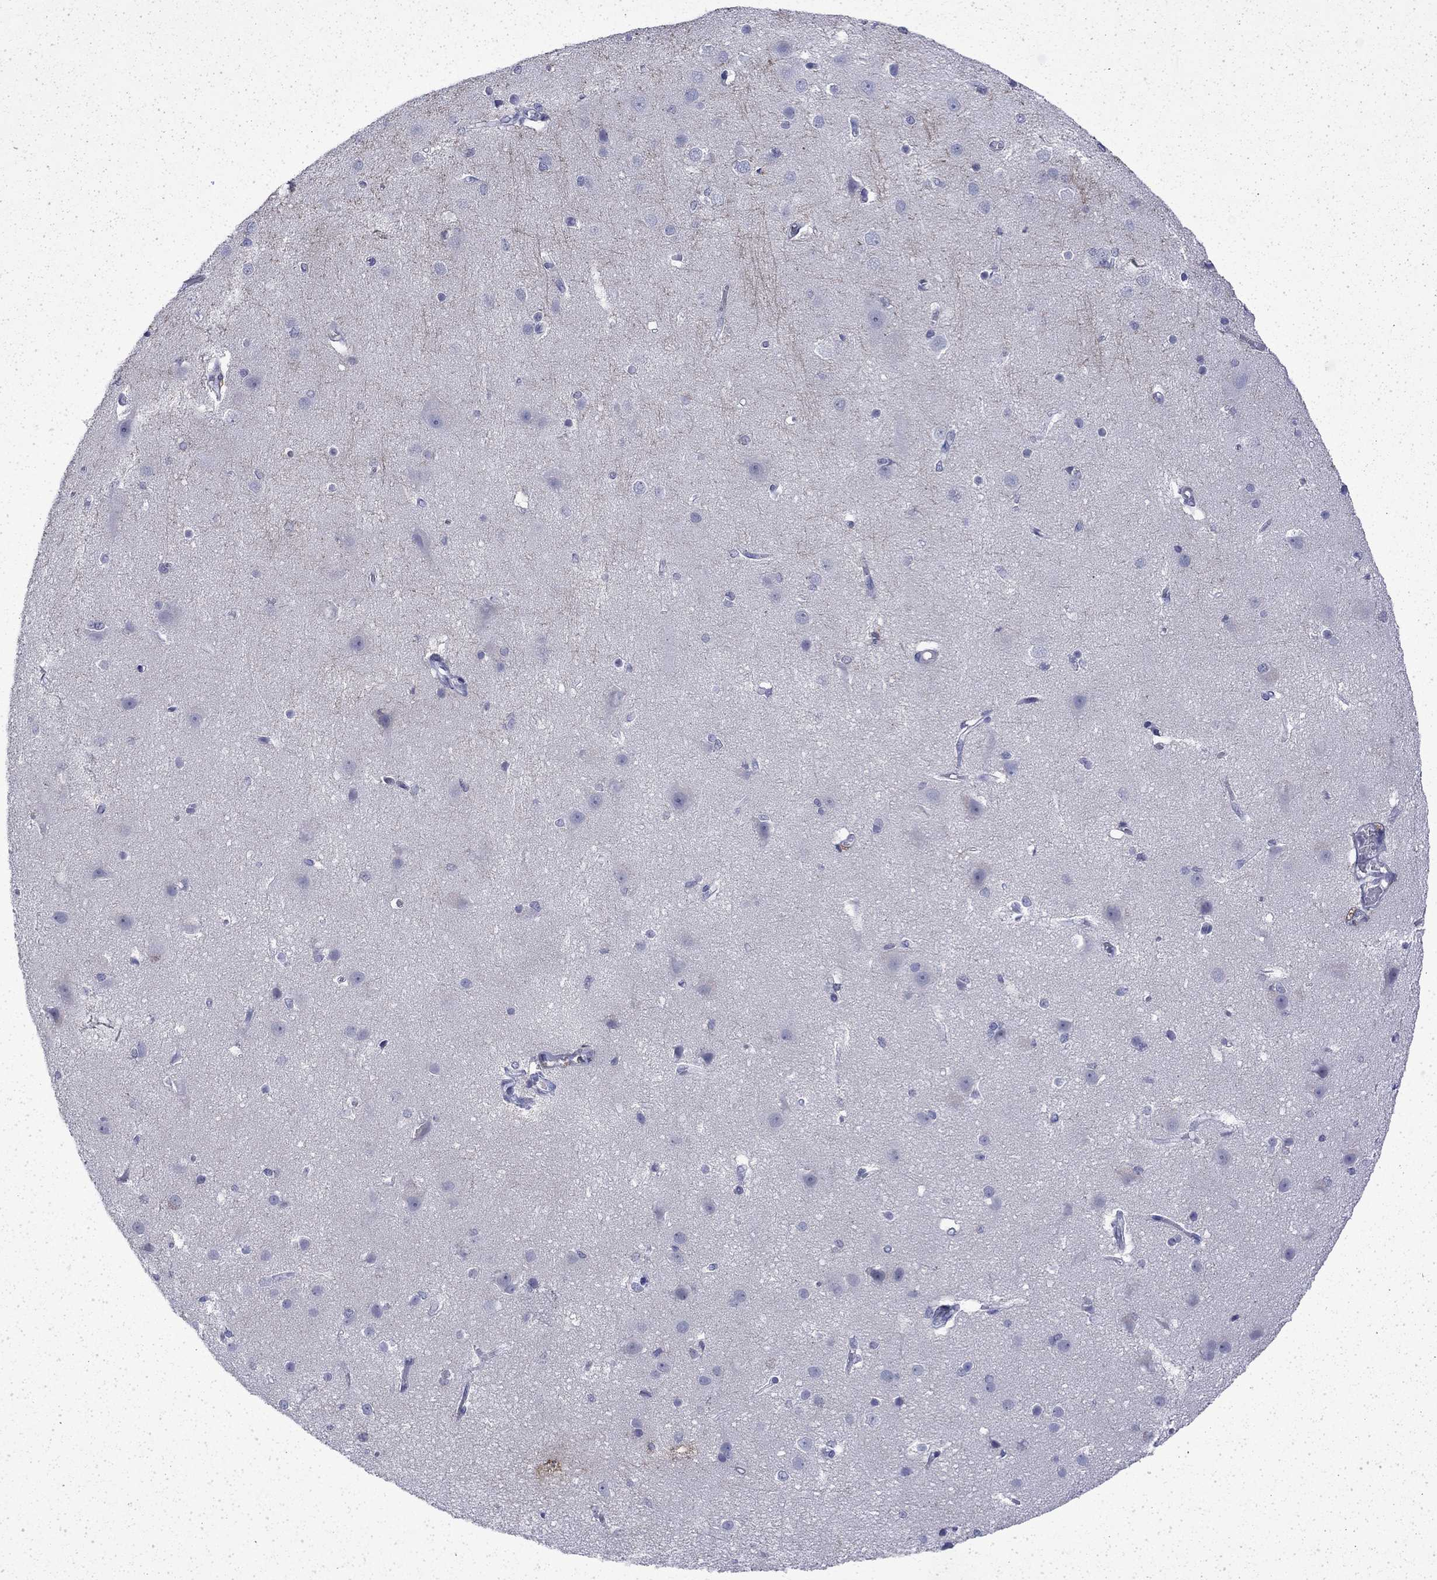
{"staining": {"intensity": "negative", "quantity": "none", "location": "none"}, "tissue": "cerebral cortex", "cell_type": "Endothelial cells", "image_type": "normal", "snomed": [{"axis": "morphology", "description": "Normal tissue, NOS"}, {"axis": "topography", "description": "Cerebral cortex"}], "caption": "Immunohistochemistry photomicrograph of benign cerebral cortex: human cerebral cortex stained with DAB (3,3'-diaminobenzidine) displays no significant protein expression in endothelial cells. (Stains: DAB IHC with hematoxylin counter stain, Microscopy: brightfield microscopy at high magnification).", "gene": "ENPP6", "patient": {"sex": "male", "age": 37}}